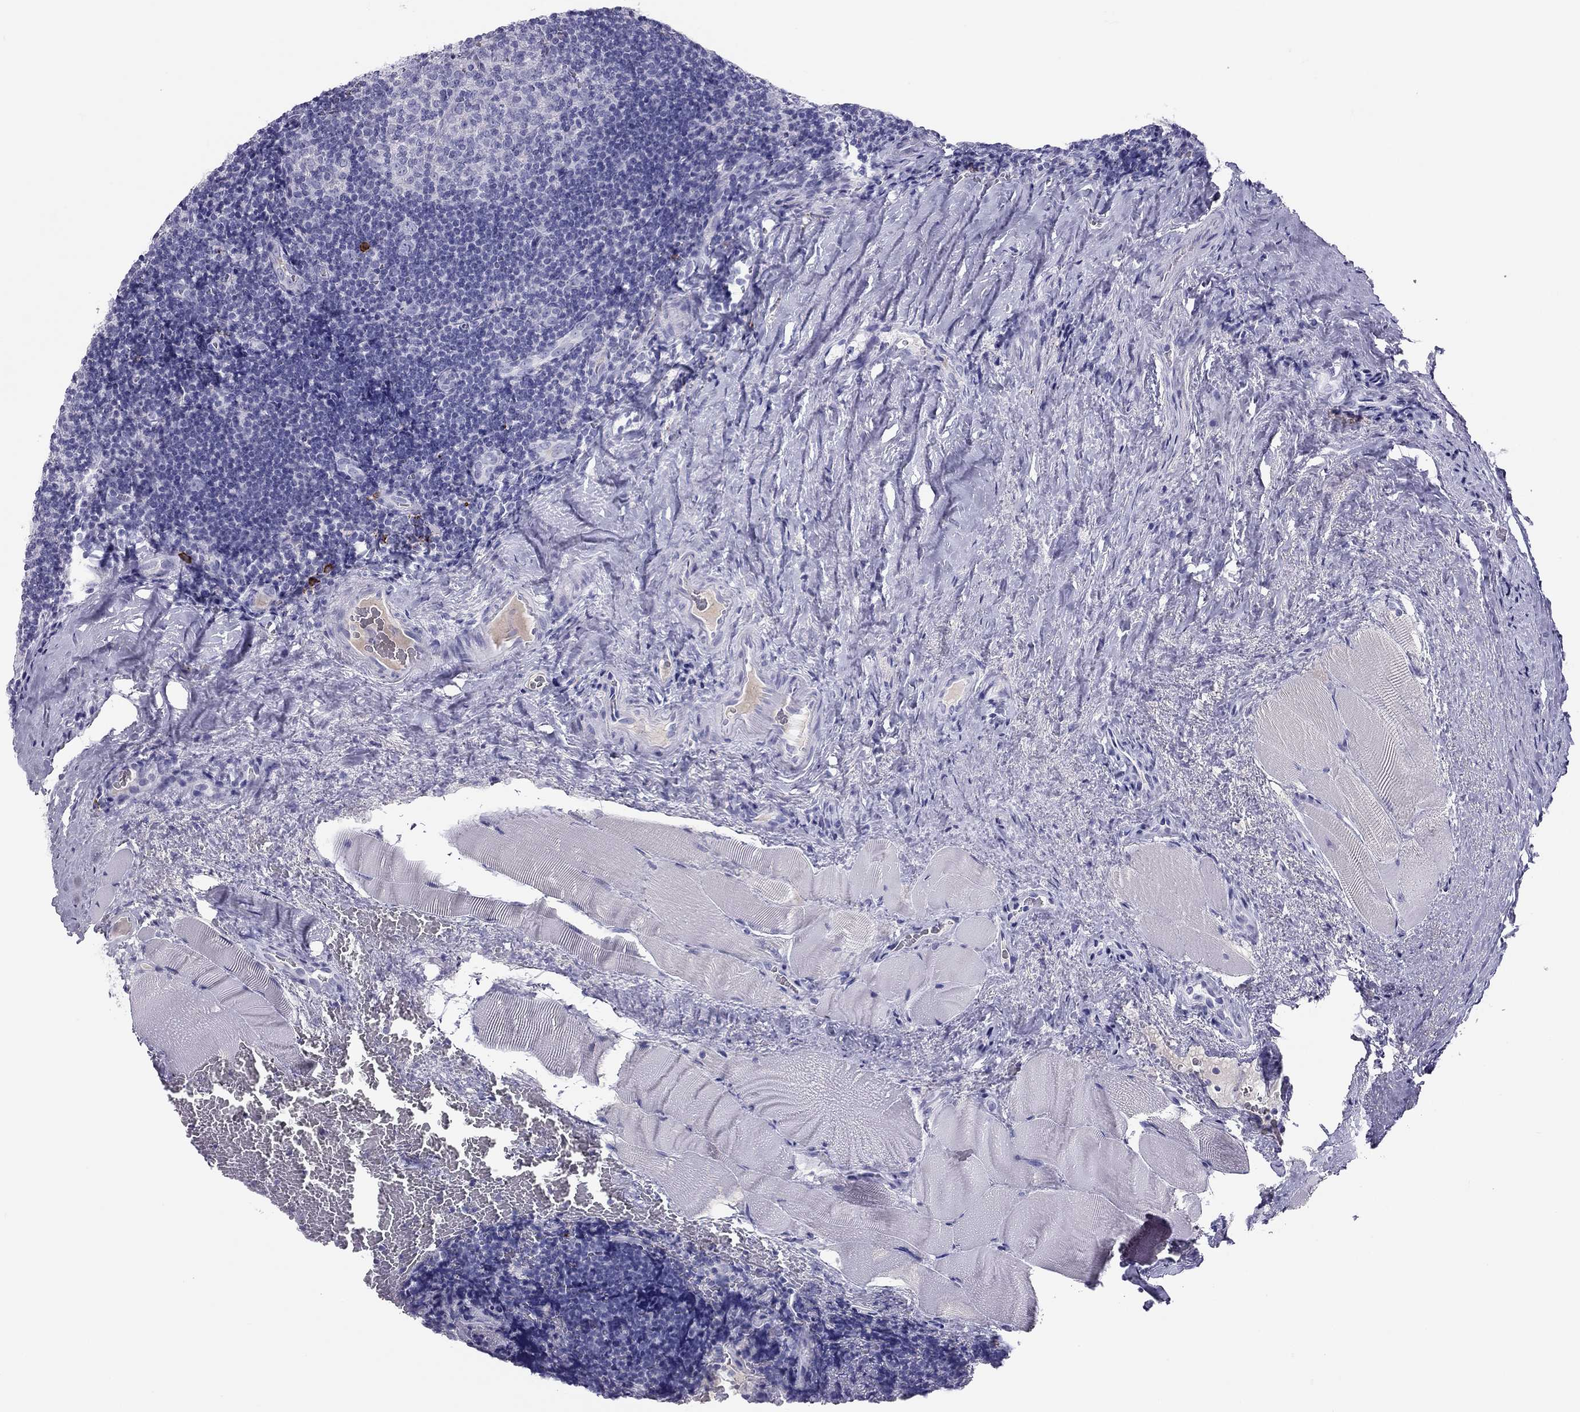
{"staining": {"intensity": "negative", "quantity": "none", "location": "none"}, "tissue": "tonsil", "cell_type": "Germinal center cells", "image_type": "normal", "snomed": [{"axis": "morphology", "description": "Normal tissue, NOS"}, {"axis": "morphology", "description": "Inflammation, NOS"}, {"axis": "topography", "description": "Tonsil"}], "caption": "DAB (3,3'-diaminobenzidine) immunohistochemical staining of normal human tonsil exhibits no significant expression in germinal center cells. (Immunohistochemistry (ihc), brightfield microscopy, high magnification).", "gene": "KLRG1", "patient": {"sex": "female", "age": 31}}